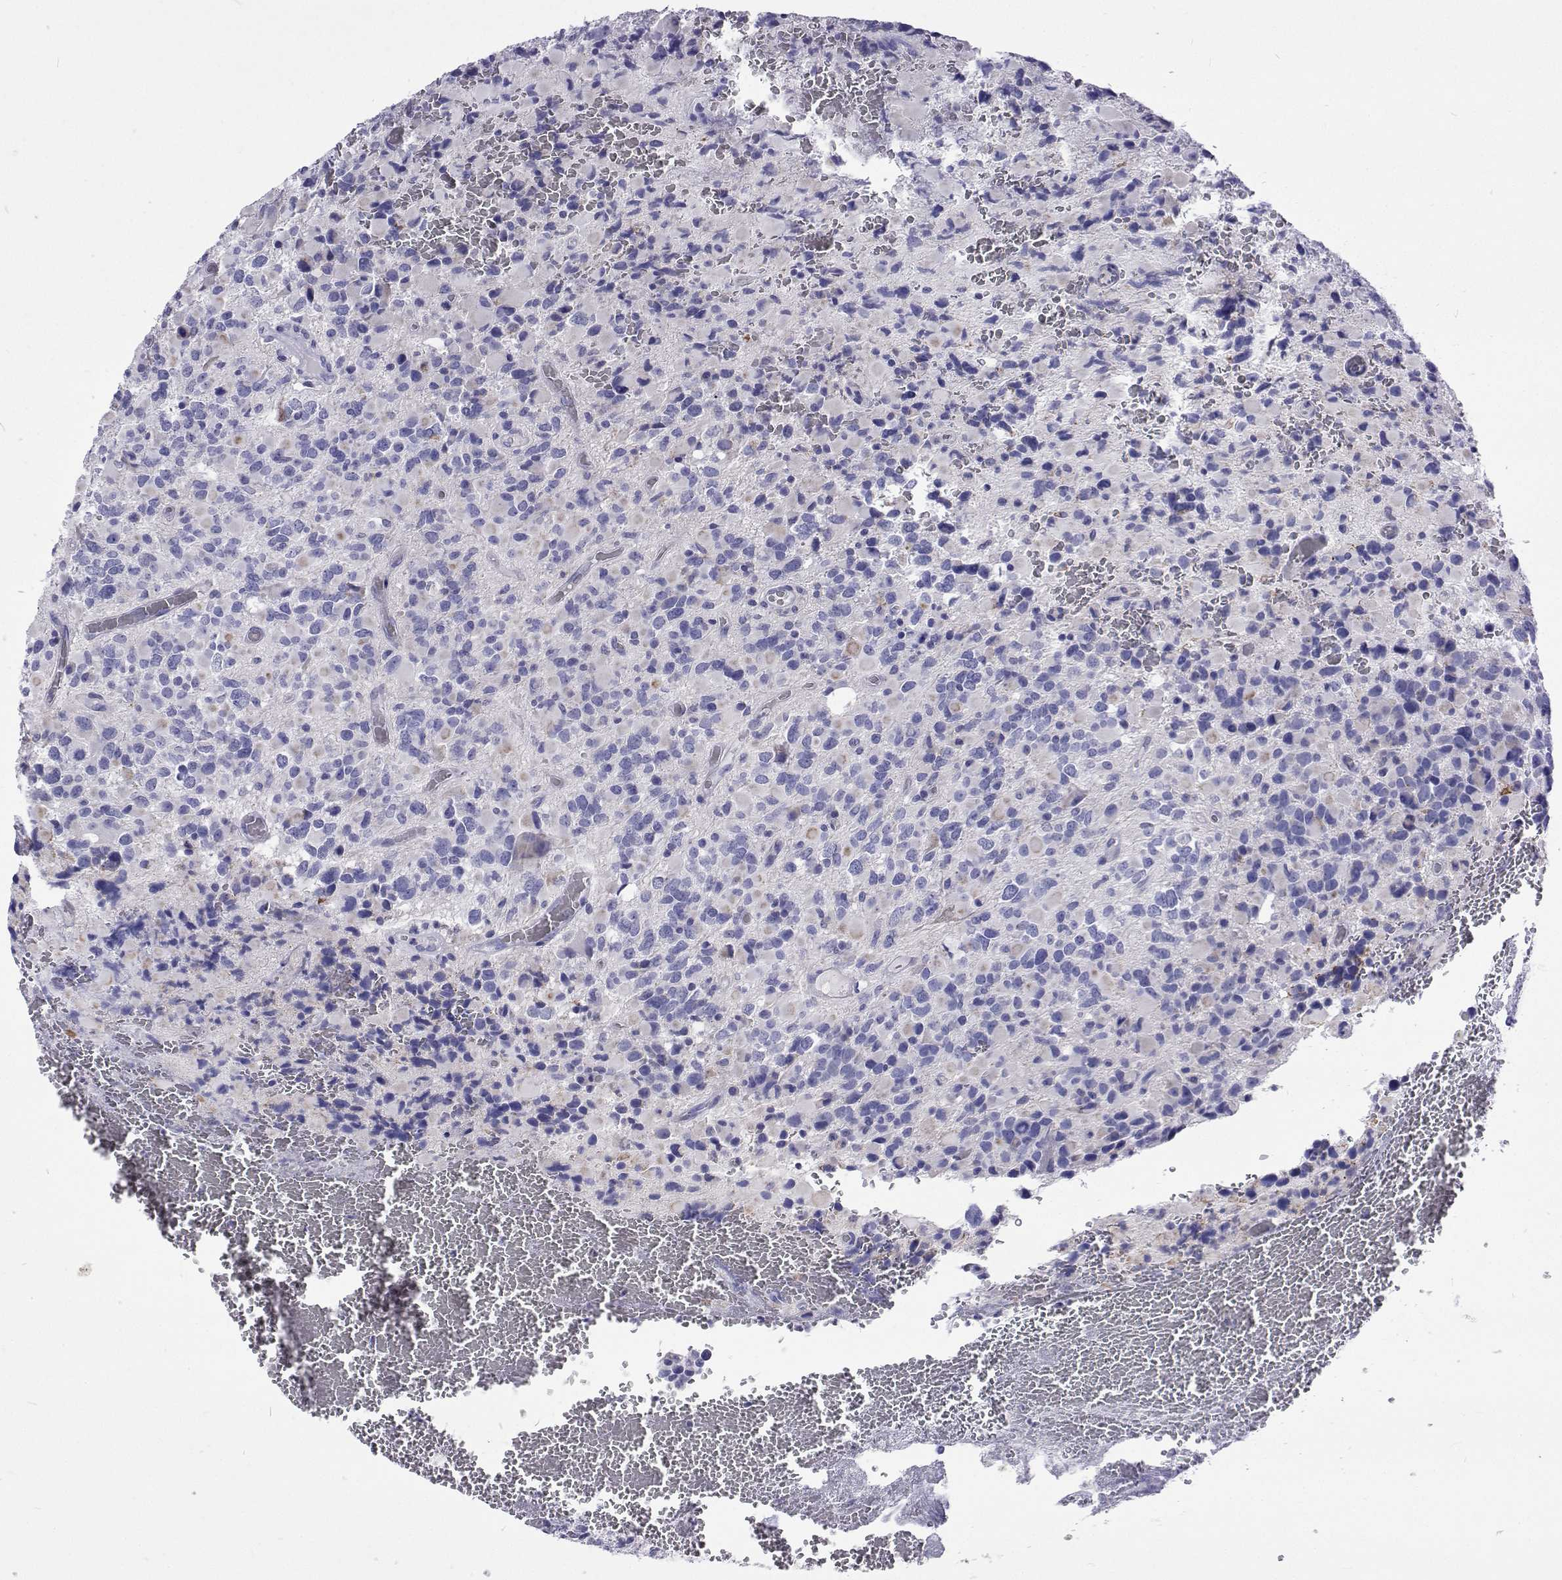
{"staining": {"intensity": "negative", "quantity": "none", "location": "none"}, "tissue": "glioma", "cell_type": "Tumor cells", "image_type": "cancer", "snomed": [{"axis": "morphology", "description": "Glioma, malignant, High grade"}, {"axis": "topography", "description": "Brain"}], "caption": "Photomicrograph shows no protein expression in tumor cells of malignant glioma (high-grade) tissue.", "gene": "UMODL1", "patient": {"sex": "female", "age": 40}}